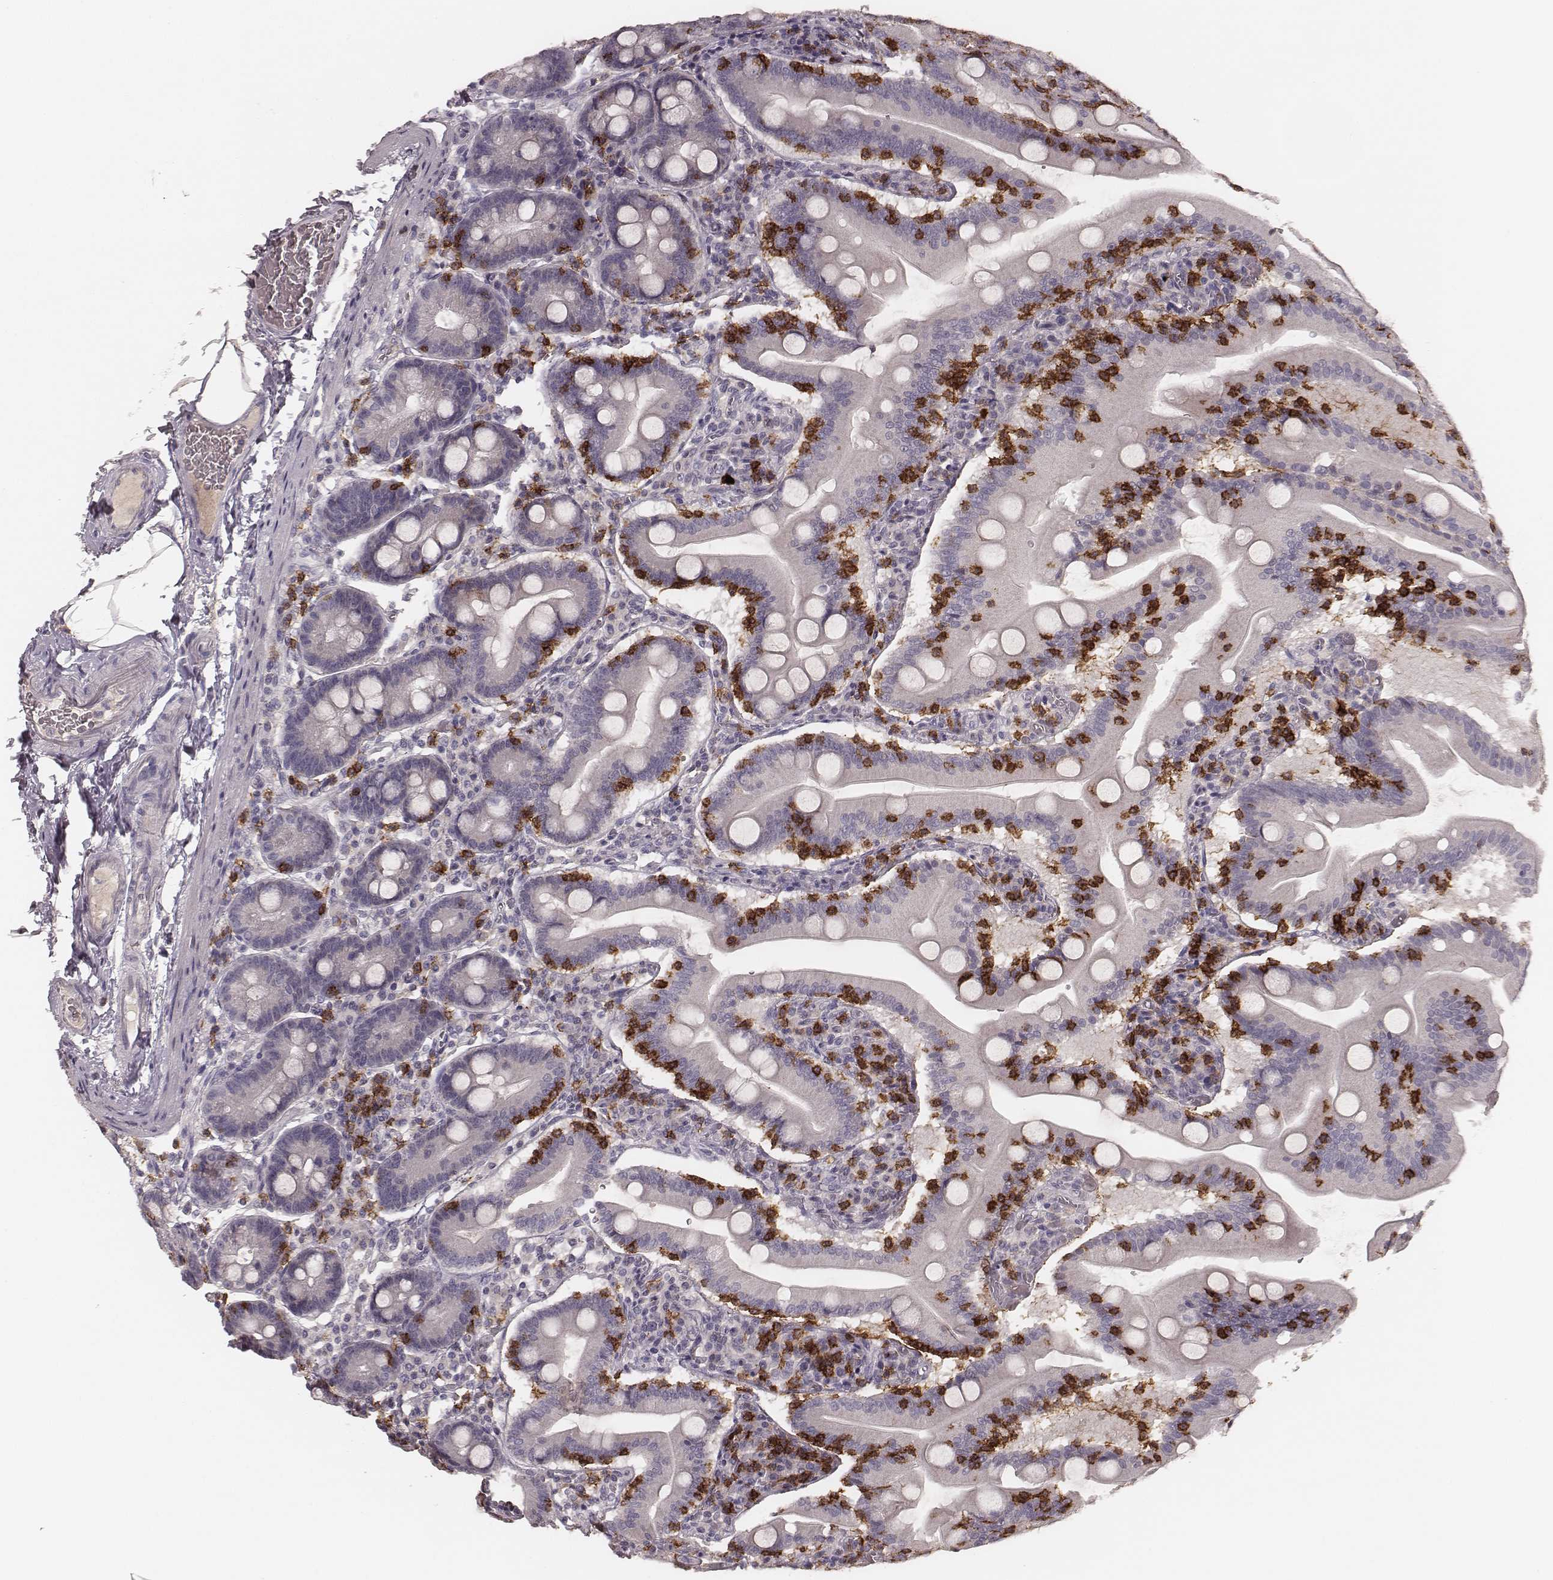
{"staining": {"intensity": "negative", "quantity": "none", "location": "none"}, "tissue": "small intestine", "cell_type": "Glandular cells", "image_type": "normal", "snomed": [{"axis": "morphology", "description": "Normal tissue, NOS"}, {"axis": "topography", "description": "Small intestine"}], "caption": "A high-resolution histopathology image shows immunohistochemistry (IHC) staining of benign small intestine, which shows no significant positivity in glandular cells.", "gene": "CD8A", "patient": {"sex": "male", "age": 37}}